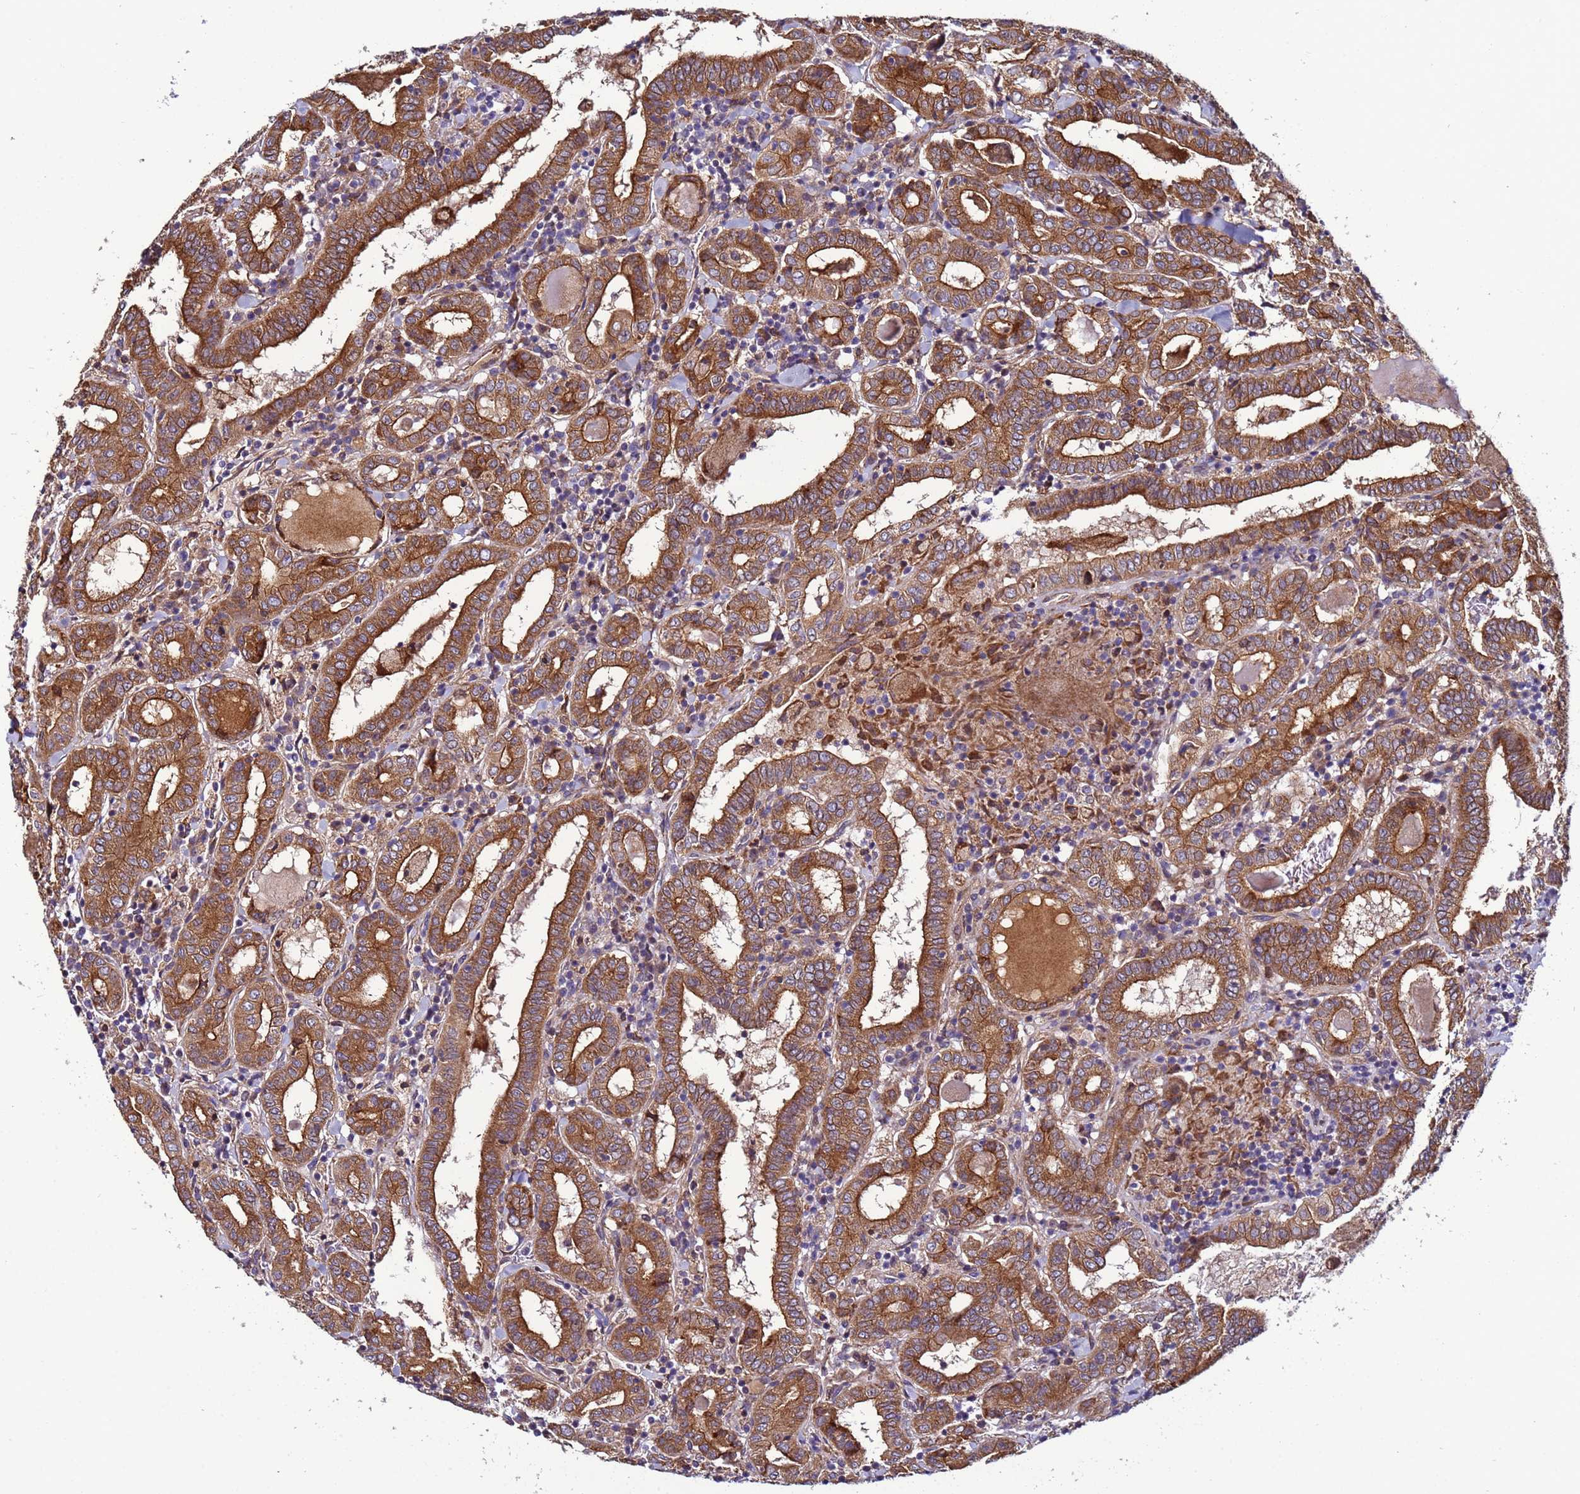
{"staining": {"intensity": "strong", "quantity": ">75%", "location": "cytoplasmic/membranous"}, "tissue": "thyroid cancer", "cell_type": "Tumor cells", "image_type": "cancer", "snomed": [{"axis": "morphology", "description": "Papillary adenocarcinoma, NOS"}, {"axis": "topography", "description": "Thyroid gland"}], "caption": "Thyroid papillary adenocarcinoma tissue shows strong cytoplasmic/membranous positivity in about >75% of tumor cells, visualized by immunohistochemistry.", "gene": "MCRIP1", "patient": {"sex": "female", "age": 72}}